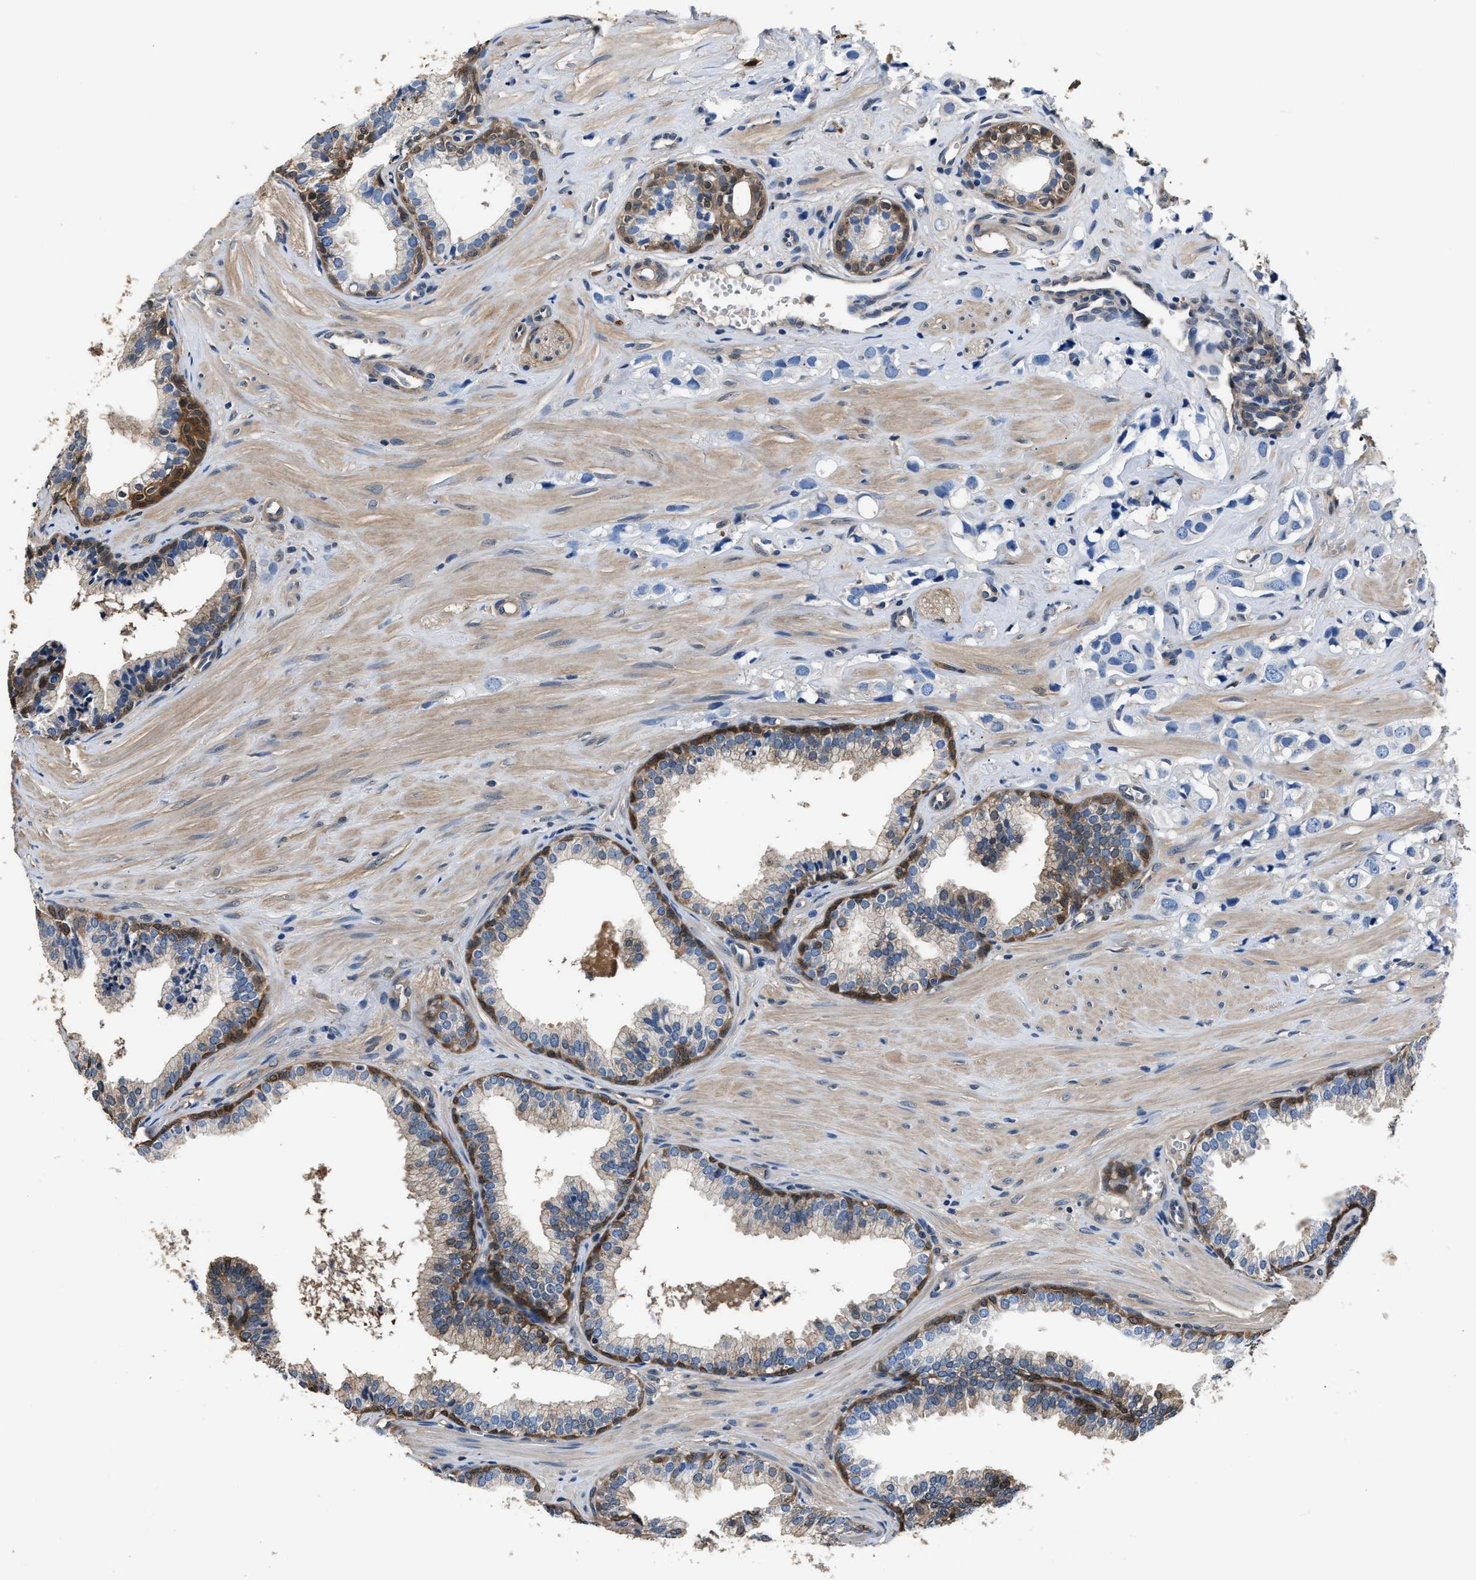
{"staining": {"intensity": "negative", "quantity": "none", "location": "none"}, "tissue": "prostate cancer", "cell_type": "Tumor cells", "image_type": "cancer", "snomed": [{"axis": "morphology", "description": "Adenocarcinoma, High grade"}, {"axis": "topography", "description": "Prostate"}], "caption": "There is no significant positivity in tumor cells of high-grade adenocarcinoma (prostate).", "gene": "GSTP1", "patient": {"sex": "male", "age": 52}}